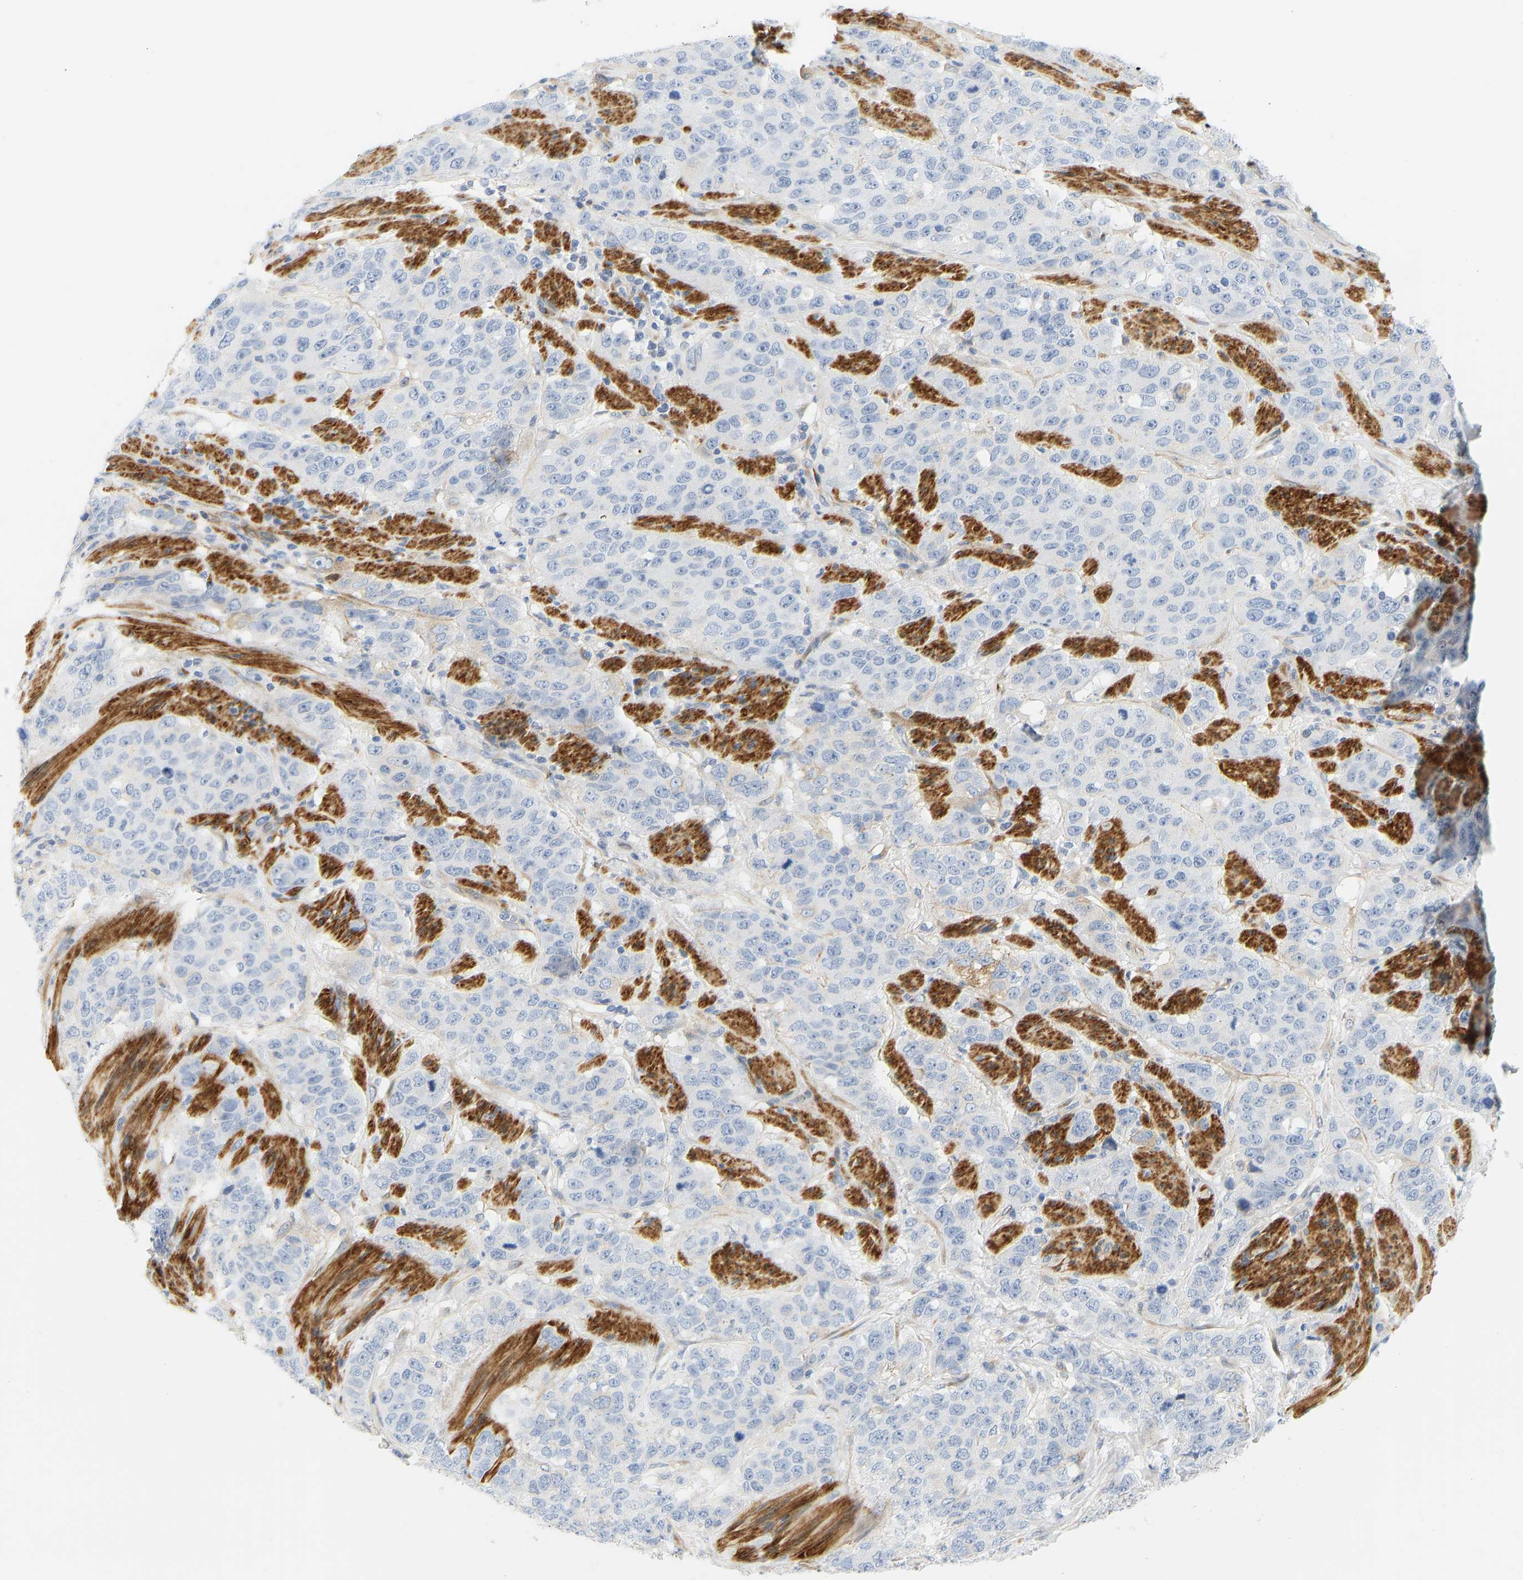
{"staining": {"intensity": "negative", "quantity": "none", "location": "none"}, "tissue": "stomach cancer", "cell_type": "Tumor cells", "image_type": "cancer", "snomed": [{"axis": "morphology", "description": "Adenocarcinoma, NOS"}, {"axis": "topography", "description": "Stomach"}], "caption": "Micrograph shows no protein positivity in tumor cells of stomach adenocarcinoma tissue.", "gene": "SLC30A7", "patient": {"sex": "male", "age": 48}}